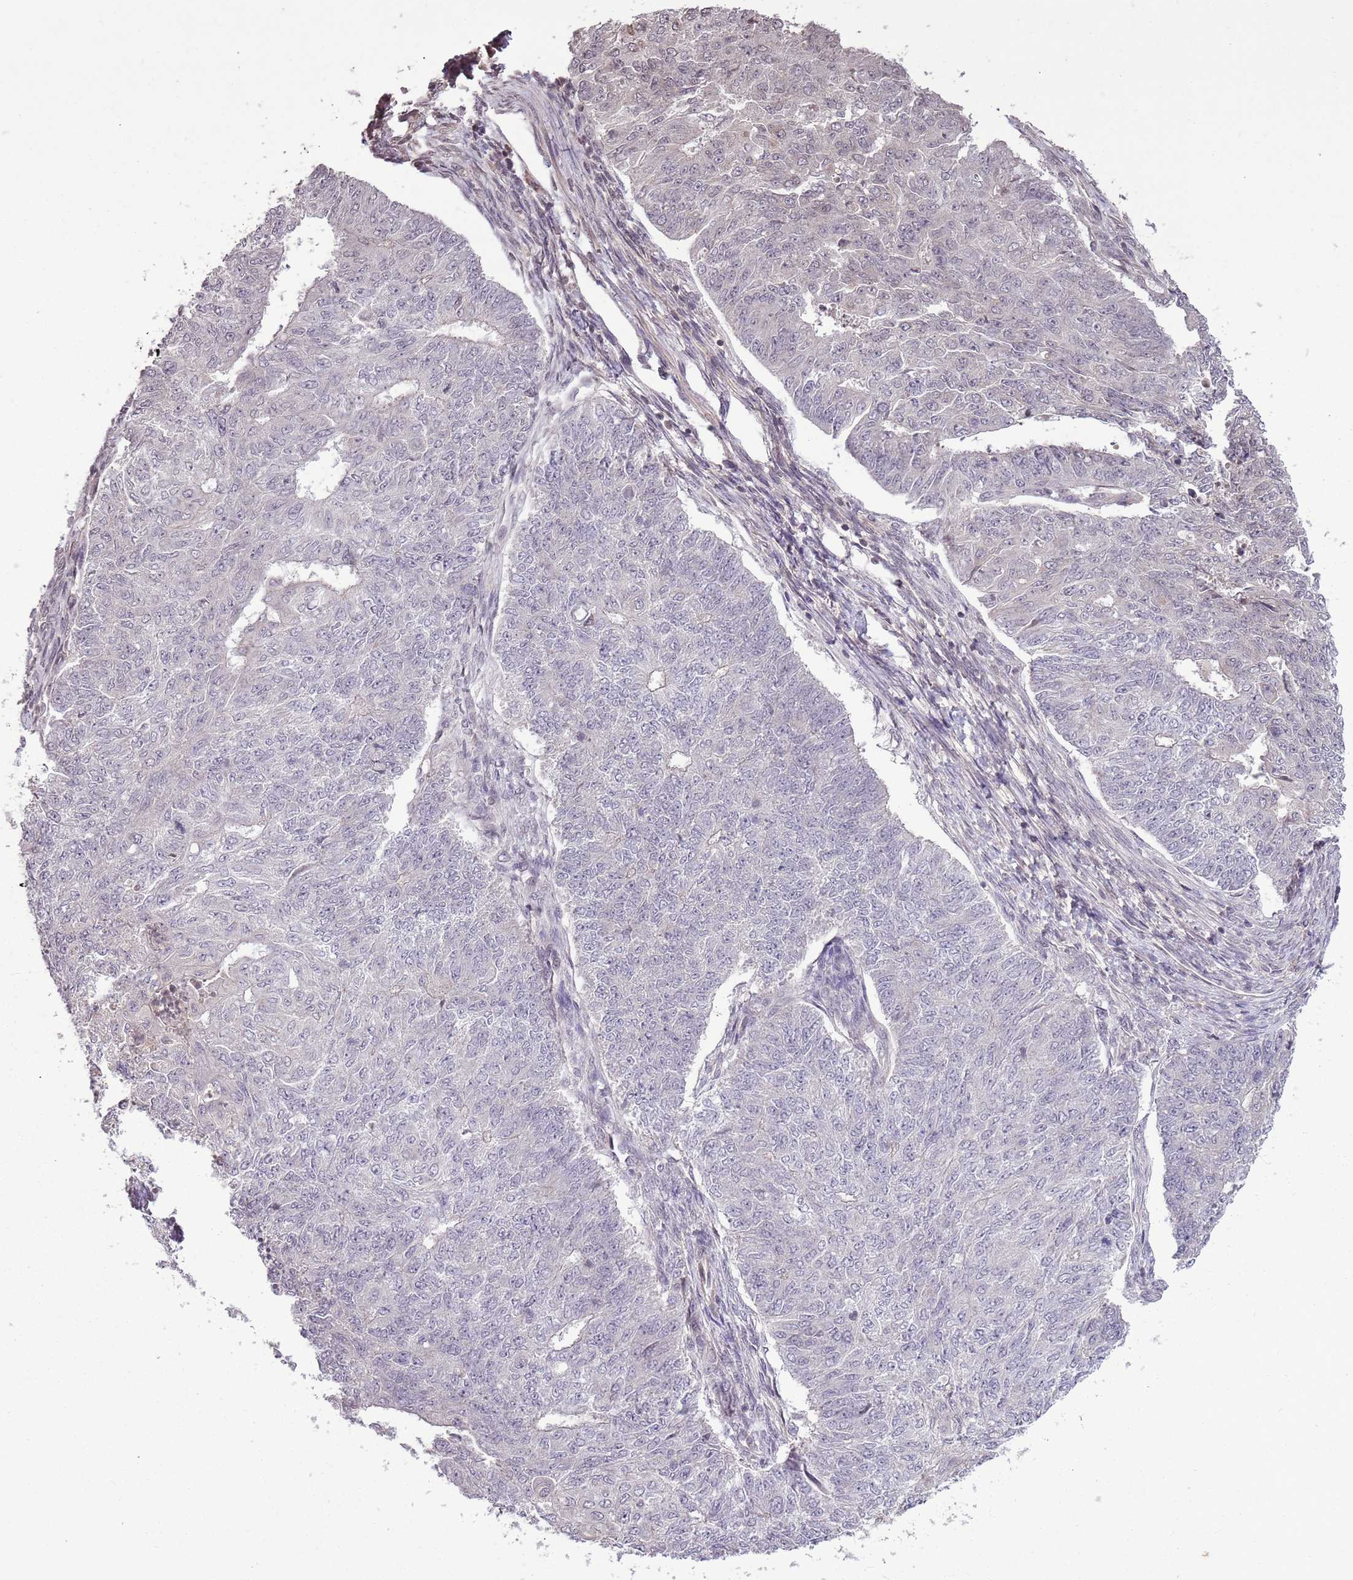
{"staining": {"intensity": "negative", "quantity": "none", "location": "none"}, "tissue": "endometrial cancer", "cell_type": "Tumor cells", "image_type": "cancer", "snomed": [{"axis": "morphology", "description": "Adenocarcinoma, NOS"}, {"axis": "topography", "description": "Endometrium"}], "caption": "Micrograph shows no significant protein expression in tumor cells of endometrial adenocarcinoma. (DAB (3,3'-diaminobenzidine) immunohistochemistry (IHC), high magnification).", "gene": "CAPN9", "patient": {"sex": "female", "age": 32}}